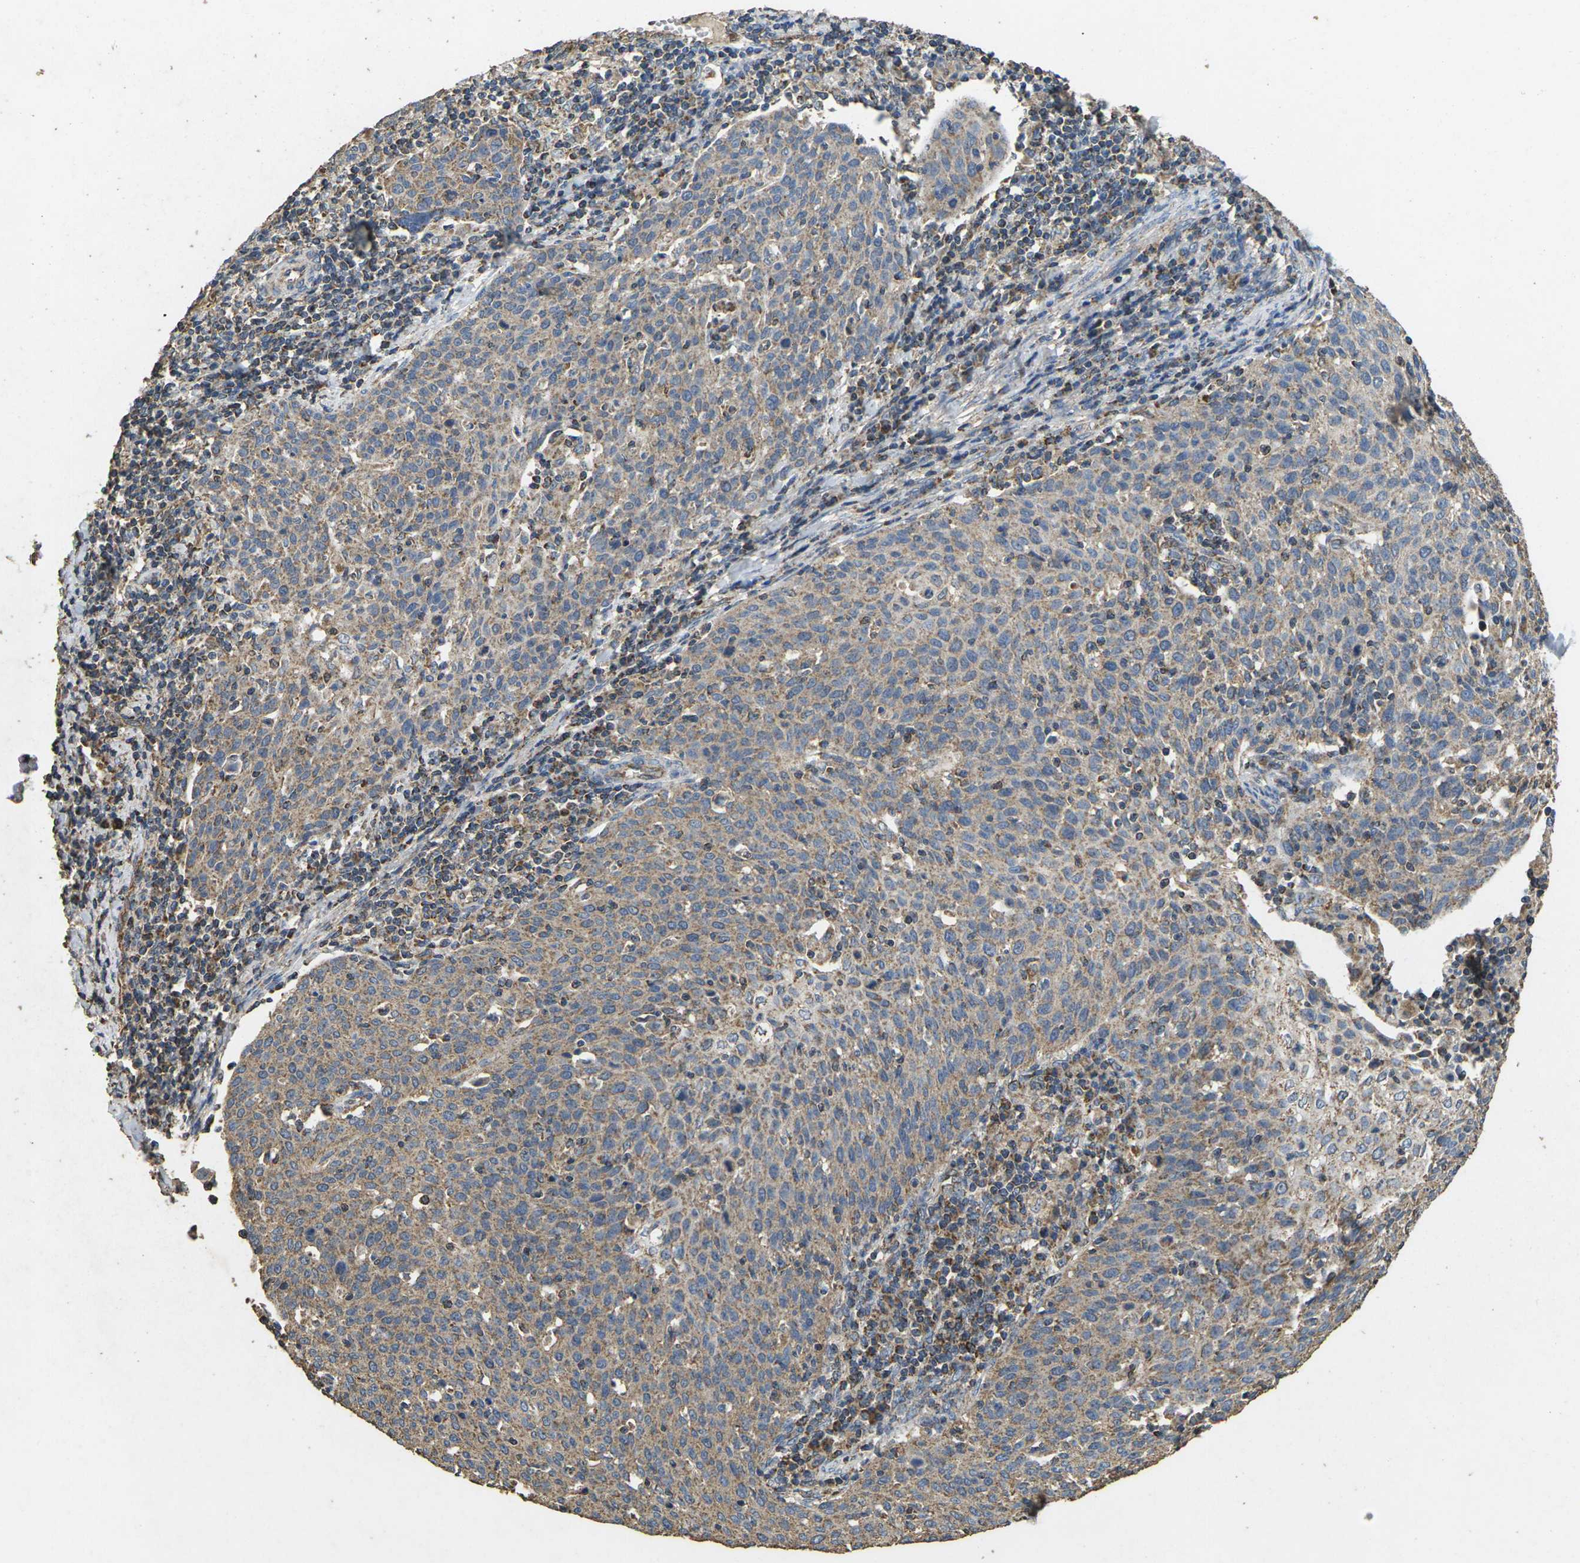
{"staining": {"intensity": "weak", "quantity": ">75%", "location": "cytoplasmic/membranous"}, "tissue": "cervical cancer", "cell_type": "Tumor cells", "image_type": "cancer", "snomed": [{"axis": "morphology", "description": "Squamous cell carcinoma, NOS"}, {"axis": "topography", "description": "Cervix"}], "caption": "Protein staining shows weak cytoplasmic/membranous staining in approximately >75% of tumor cells in cervical squamous cell carcinoma. The staining was performed using DAB (3,3'-diaminobenzidine), with brown indicating positive protein expression. Nuclei are stained blue with hematoxylin.", "gene": "MAPK11", "patient": {"sex": "female", "age": 38}}